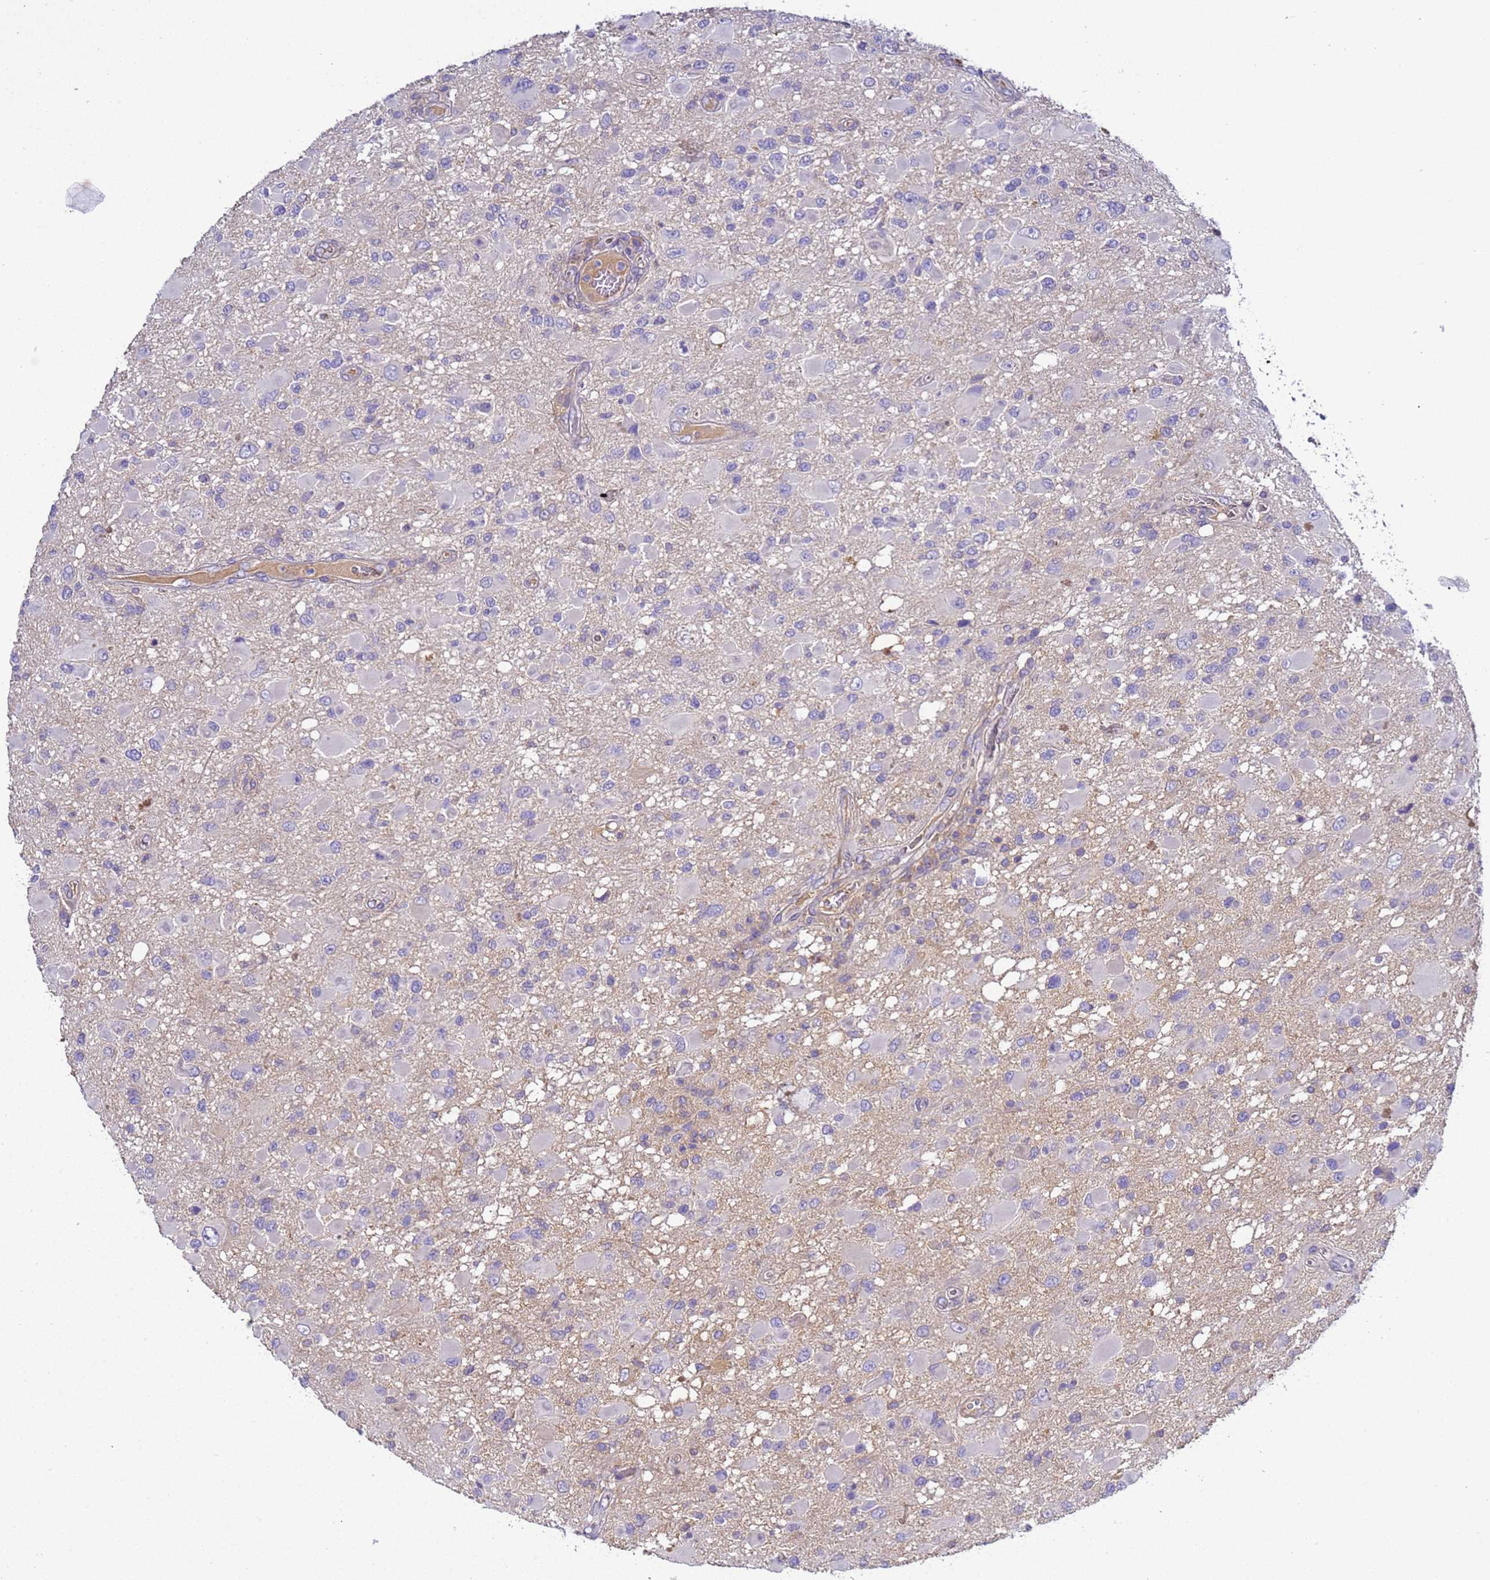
{"staining": {"intensity": "negative", "quantity": "none", "location": "none"}, "tissue": "glioma", "cell_type": "Tumor cells", "image_type": "cancer", "snomed": [{"axis": "morphology", "description": "Glioma, malignant, High grade"}, {"axis": "topography", "description": "Brain"}], "caption": "This photomicrograph is of glioma stained with immunohistochemistry to label a protein in brown with the nuclei are counter-stained blue. There is no positivity in tumor cells.", "gene": "TBCD", "patient": {"sex": "male", "age": 53}}